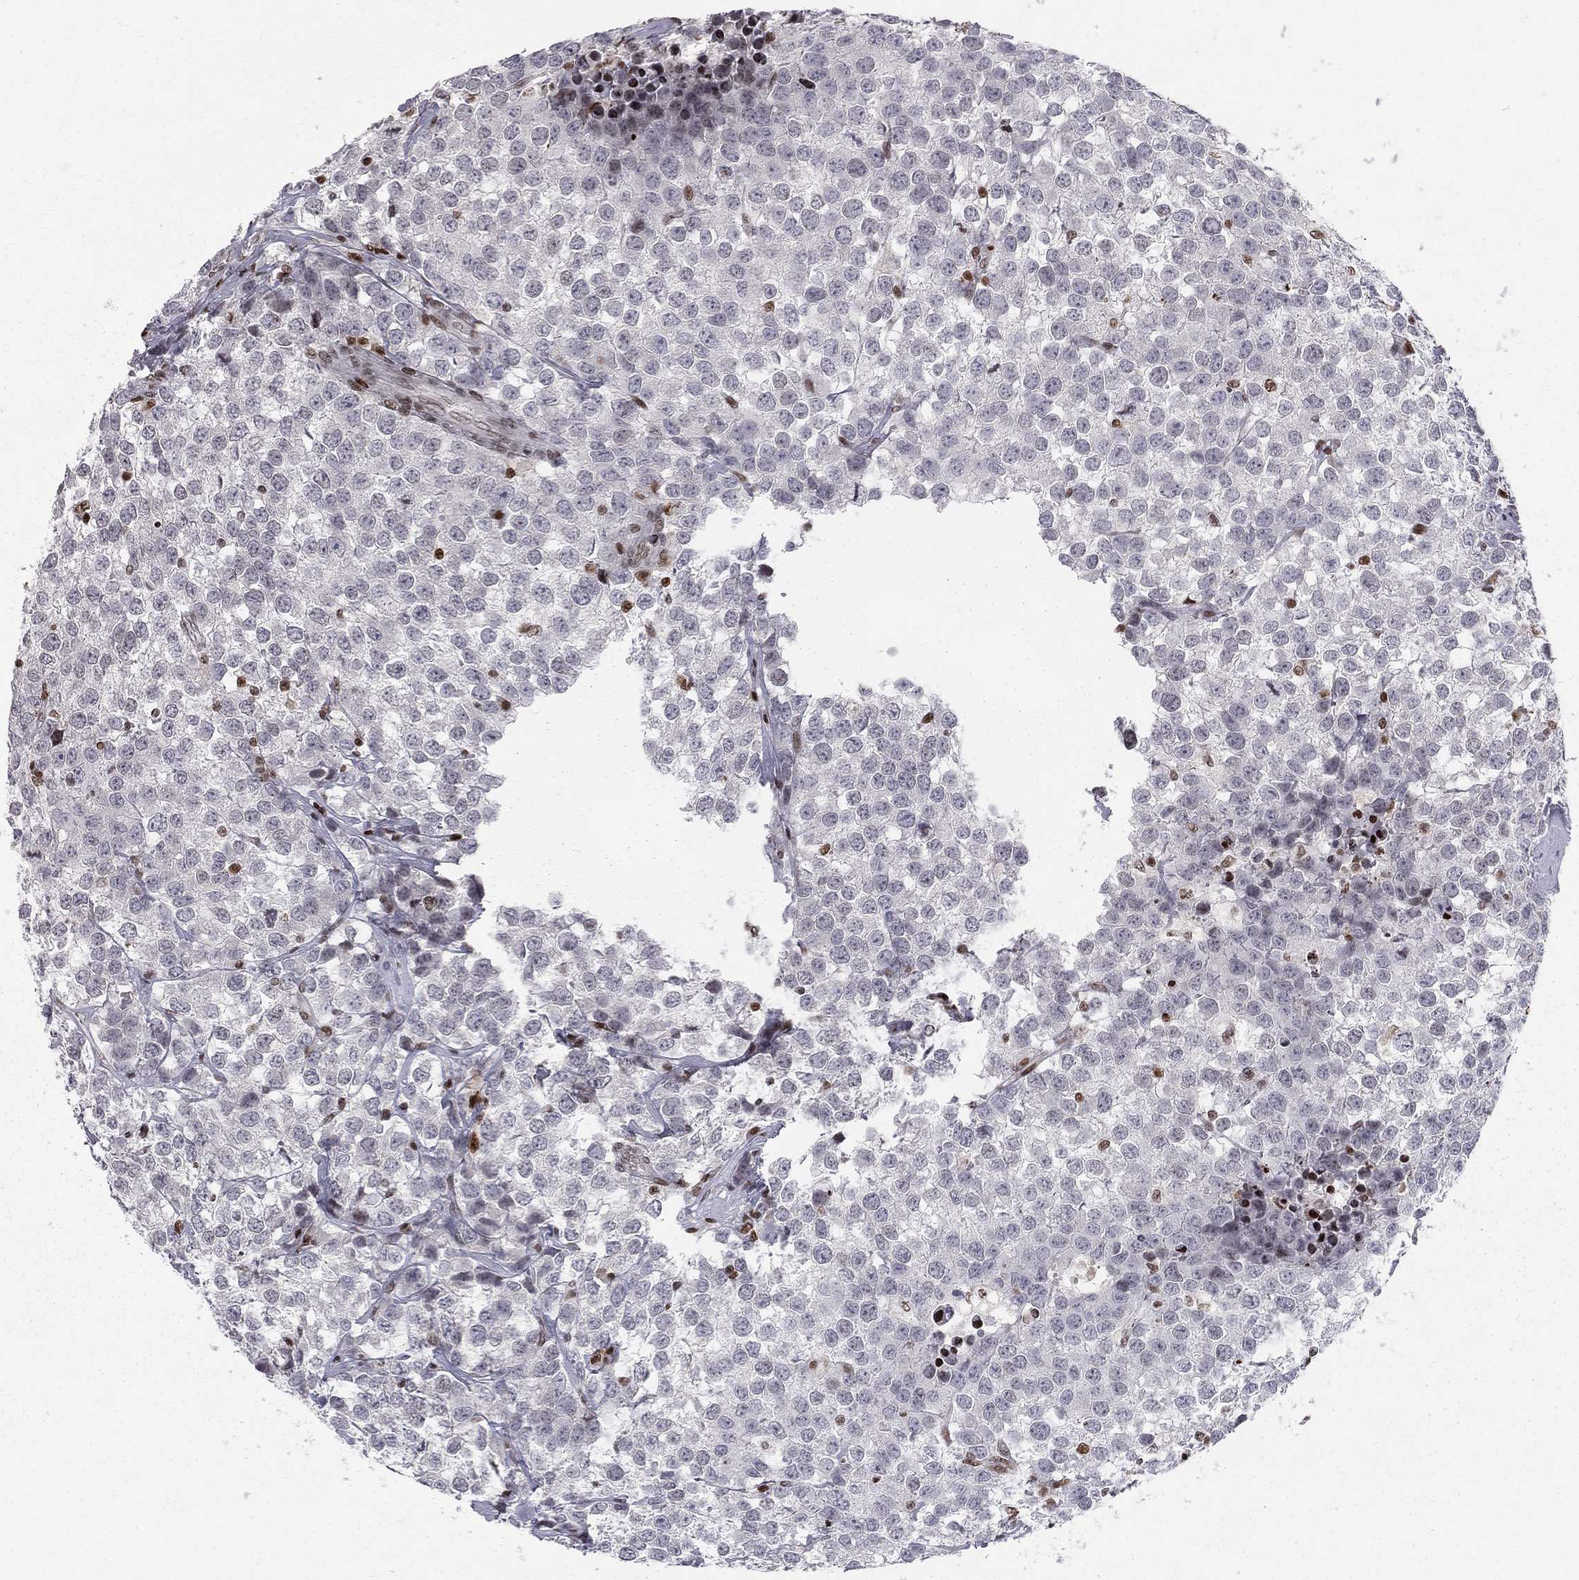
{"staining": {"intensity": "negative", "quantity": "none", "location": "none"}, "tissue": "testis cancer", "cell_type": "Tumor cells", "image_type": "cancer", "snomed": [{"axis": "morphology", "description": "Seminoma, NOS"}, {"axis": "topography", "description": "Testis"}], "caption": "Tumor cells show no significant positivity in testis cancer (seminoma).", "gene": "RNASEH2C", "patient": {"sex": "male", "age": 59}}